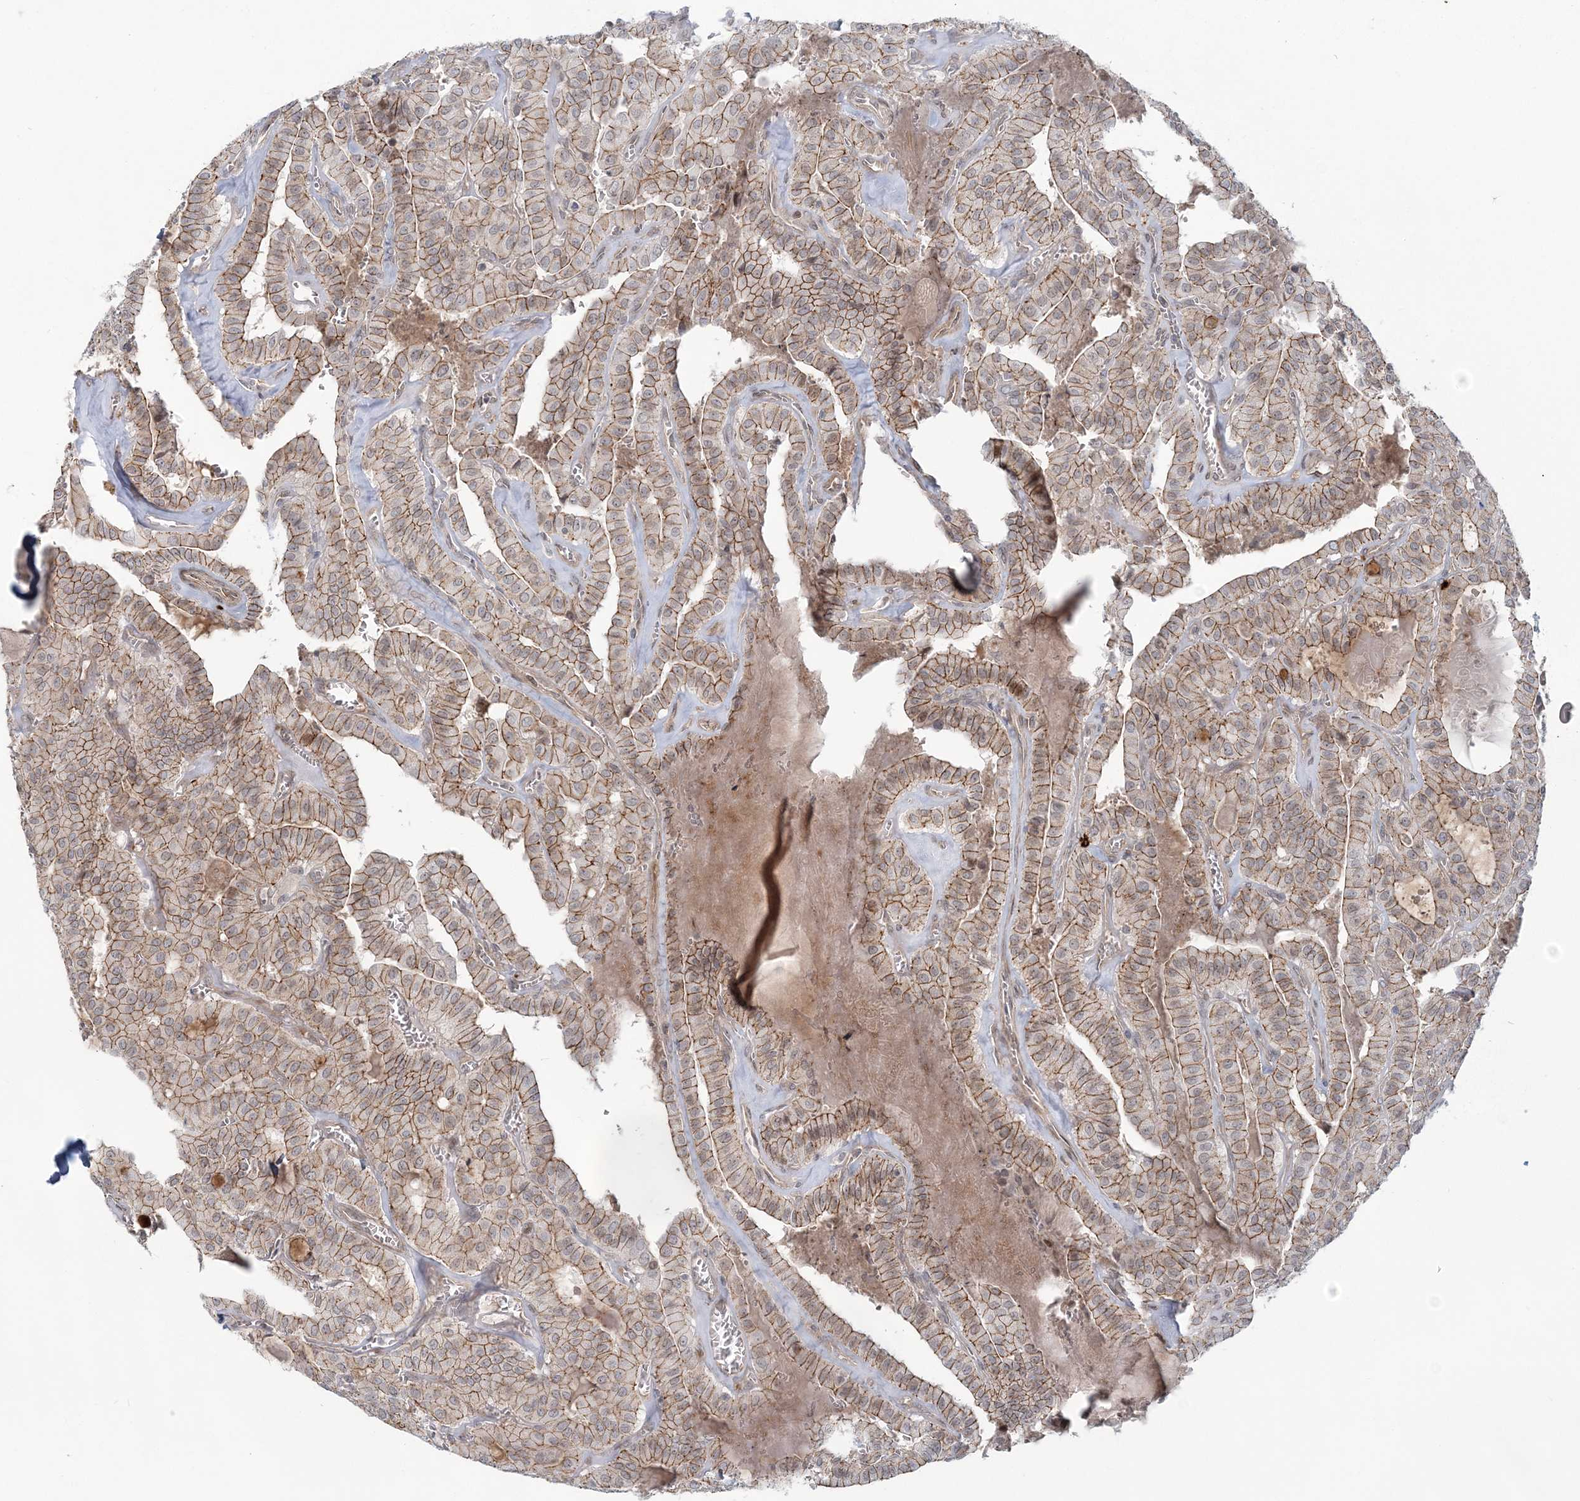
{"staining": {"intensity": "moderate", "quantity": ">75%", "location": "cytoplasmic/membranous"}, "tissue": "thyroid cancer", "cell_type": "Tumor cells", "image_type": "cancer", "snomed": [{"axis": "morphology", "description": "Papillary adenocarcinoma, NOS"}, {"axis": "topography", "description": "Thyroid gland"}], "caption": "Immunohistochemistry (IHC) histopathology image of neoplastic tissue: thyroid papillary adenocarcinoma stained using immunohistochemistry (IHC) displays medium levels of moderate protein expression localized specifically in the cytoplasmic/membranous of tumor cells, appearing as a cytoplasmic/membranous brown color.", "gene": "SH3PXD2A", "patient": {"sex": "male", "age": 52}}